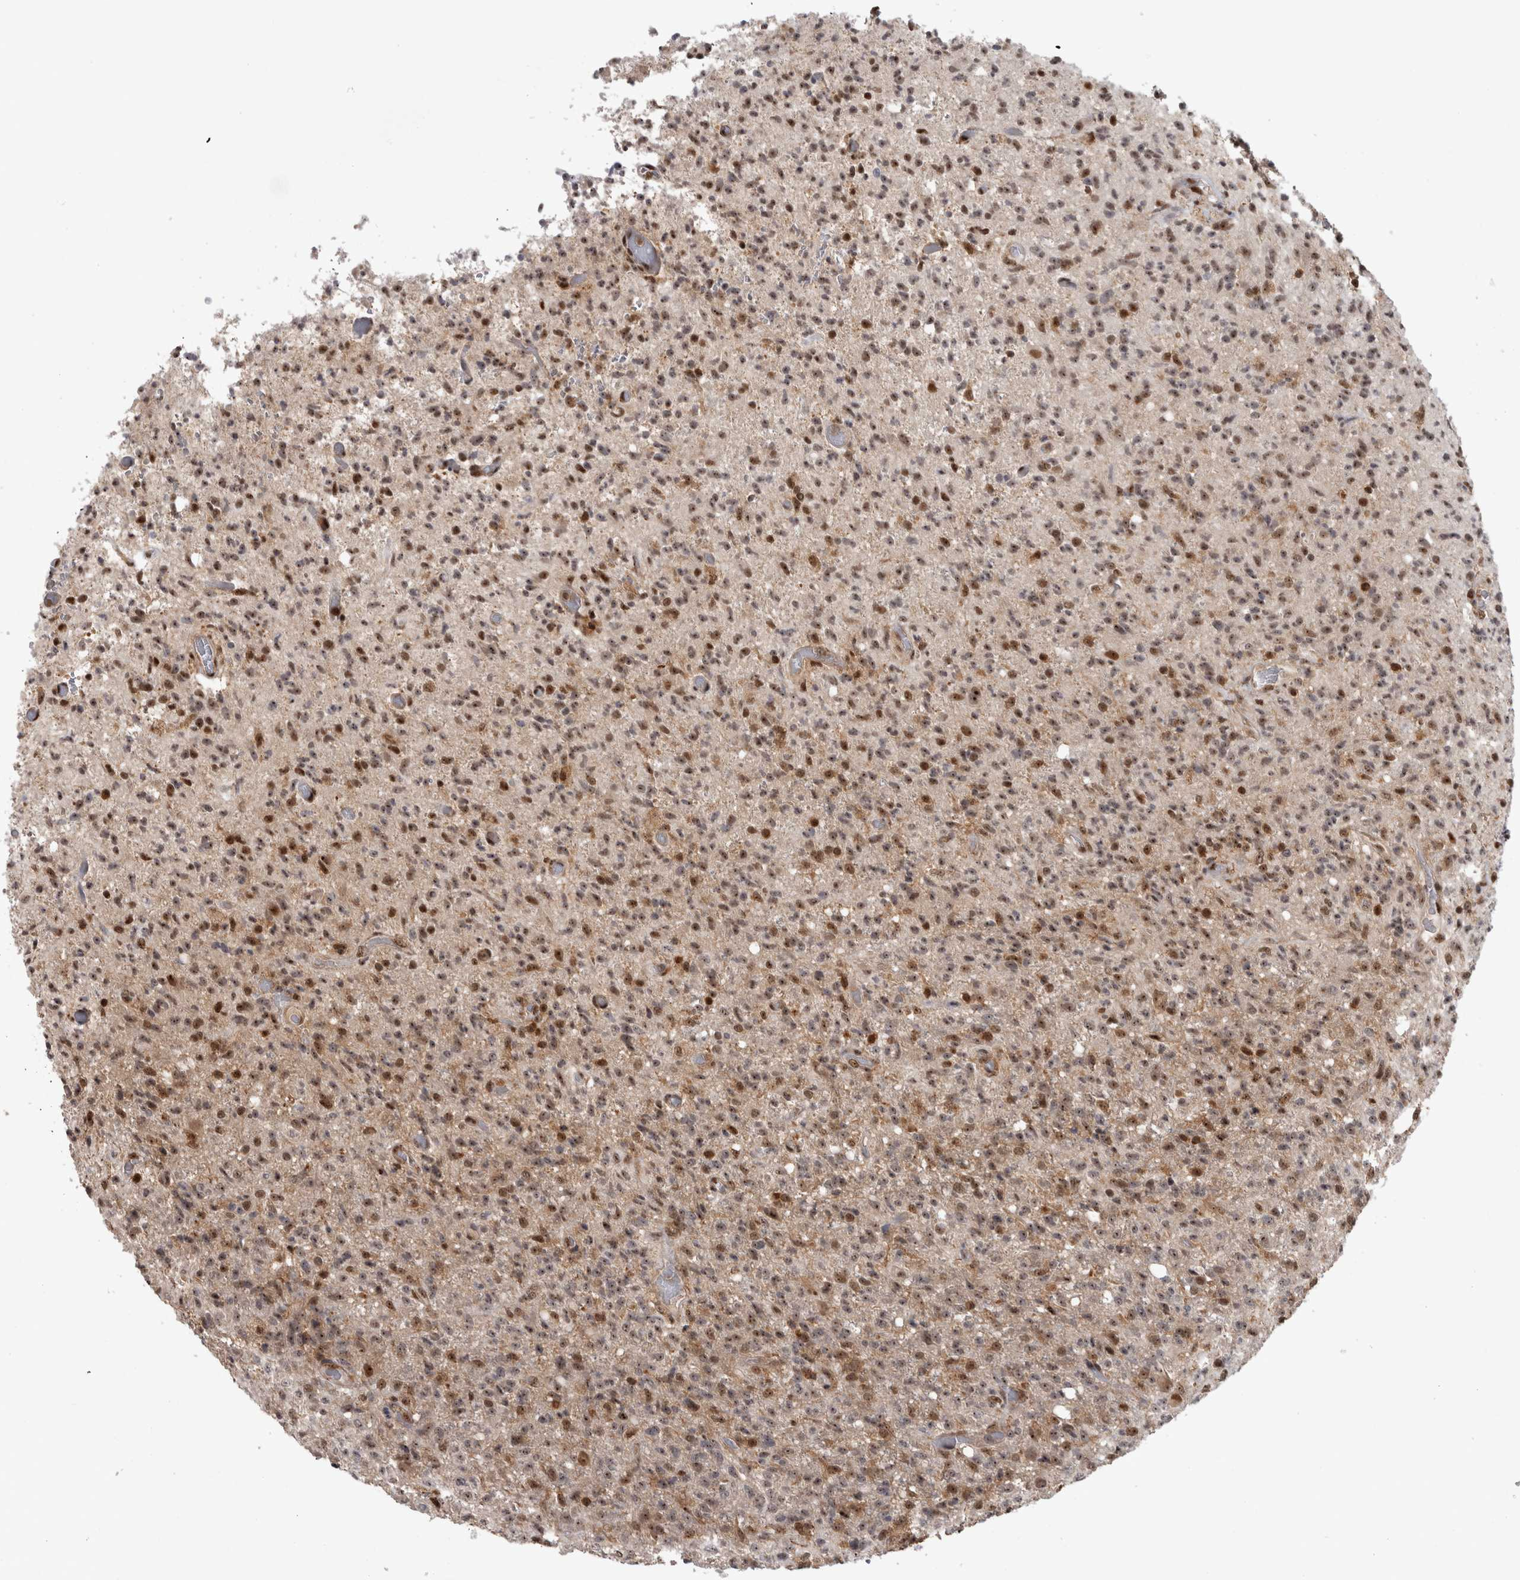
{"staining": {"intensity": "moderate", "quantity": ">75%", "location": "nuclear"}, "tissue": "glioma", "cell_type": "Tumor cells", "image_type": "cancer", "snomed": [{"axis": "morphology", "description": "Glioma, malignant, High grade"}, {"axis": "topography", "description": "Brain"}], "caption": "Glioma tissue shows moderate nuclear positivity in approximately >75% of tumor cells, visualized by immunohistochemistry. (IHC, brightfield microscopy, high magnification).", "gene": "TDRD7", "patient": {"sex": "female", "age": 57}}